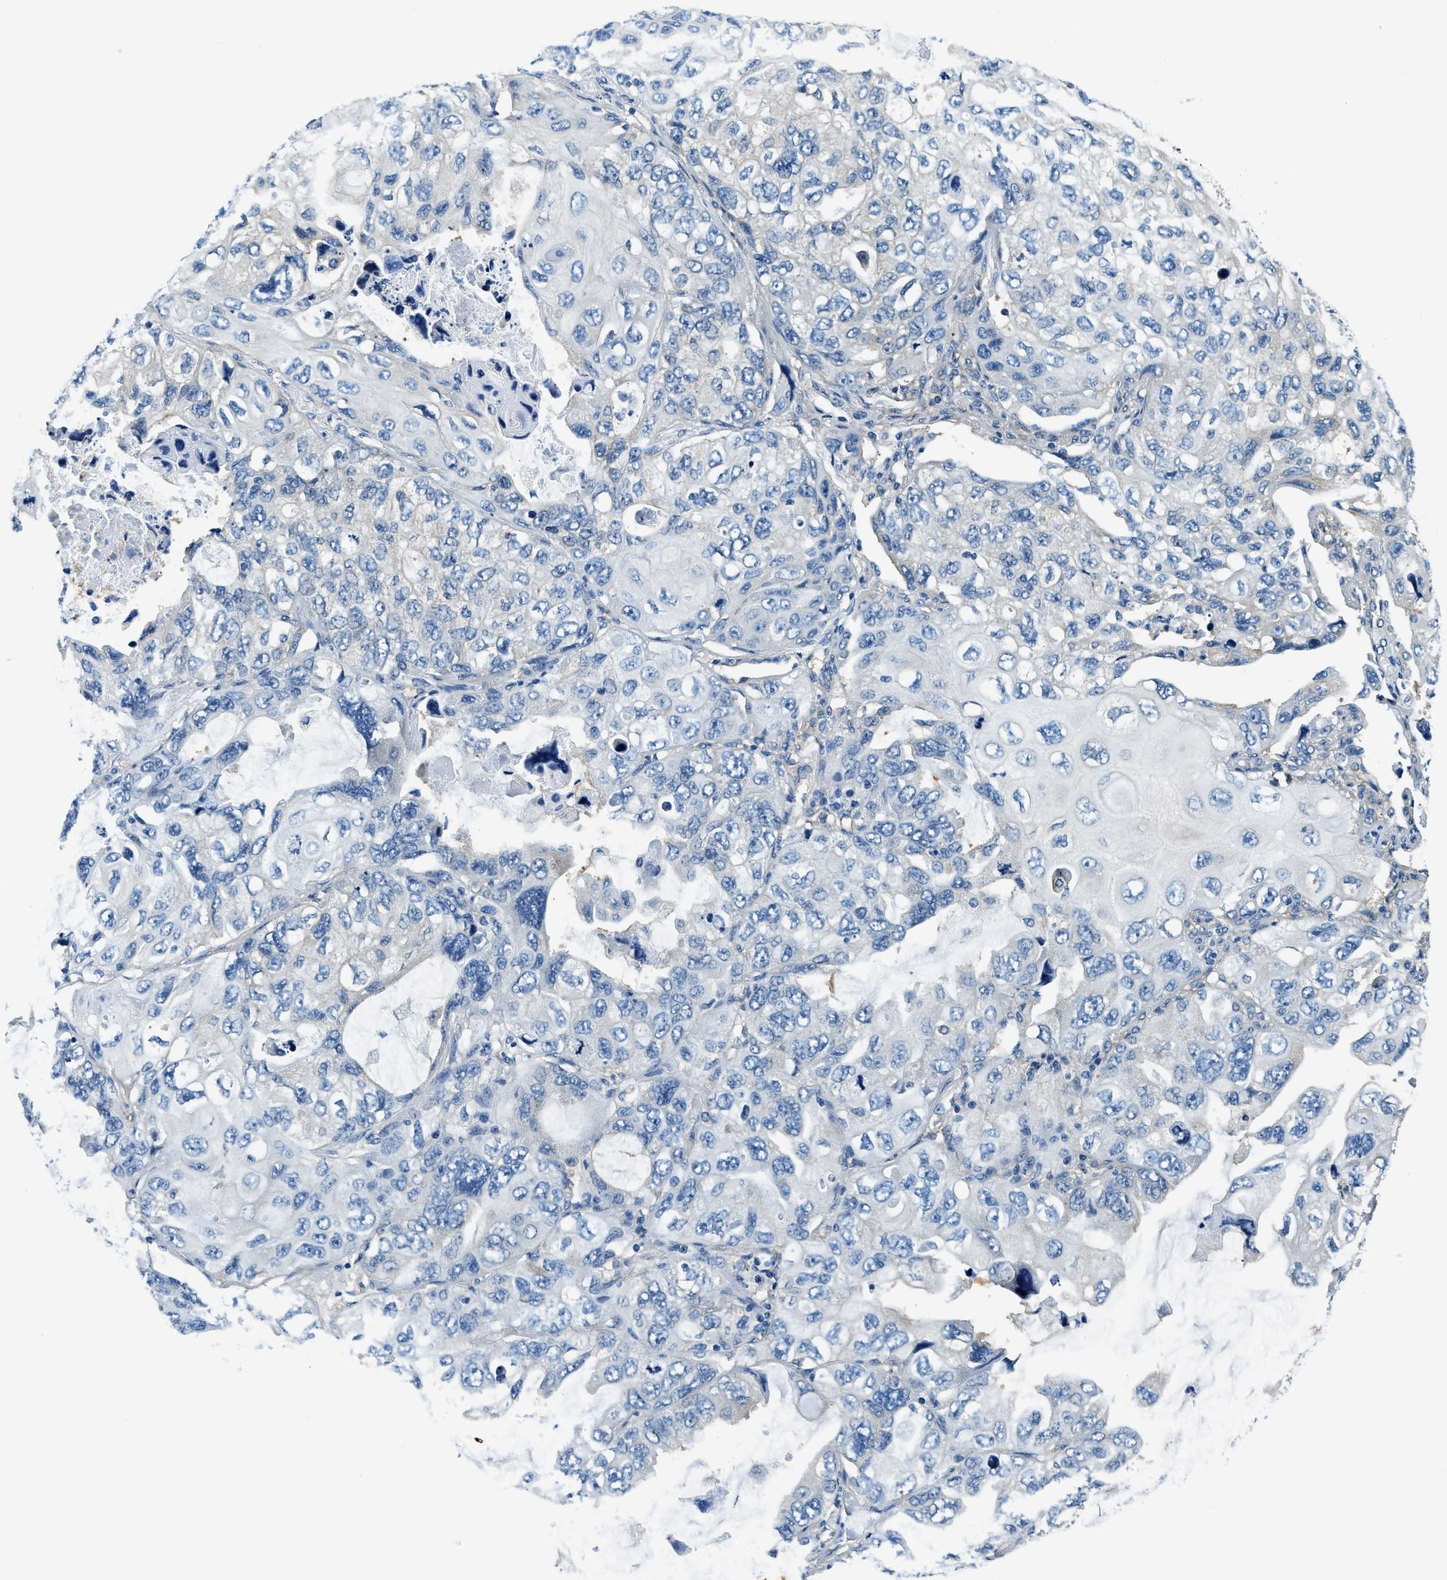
{"staining": {"intensity": "weak", "quantity": "<25%", "location": "cytoplasmic/membranous"}, "tissue": "lung cancer", "cell_type": "Tumor cells", "image_type": "cancer", "snomed": [{"axis": "morphology", "description": "Squamous cell carcinoma, NOS"}, {"axis": "topography", "description": "Lung"}], "caption": "This image is of squamous cell carcinoma (lung) stained with immunohistochemistry to label a protein in brown with the nuclei are counter-stained blue. There is no staining in tumor cells.", "gene": "TWF1", "patient": {"sex": "female", "age": 73}}